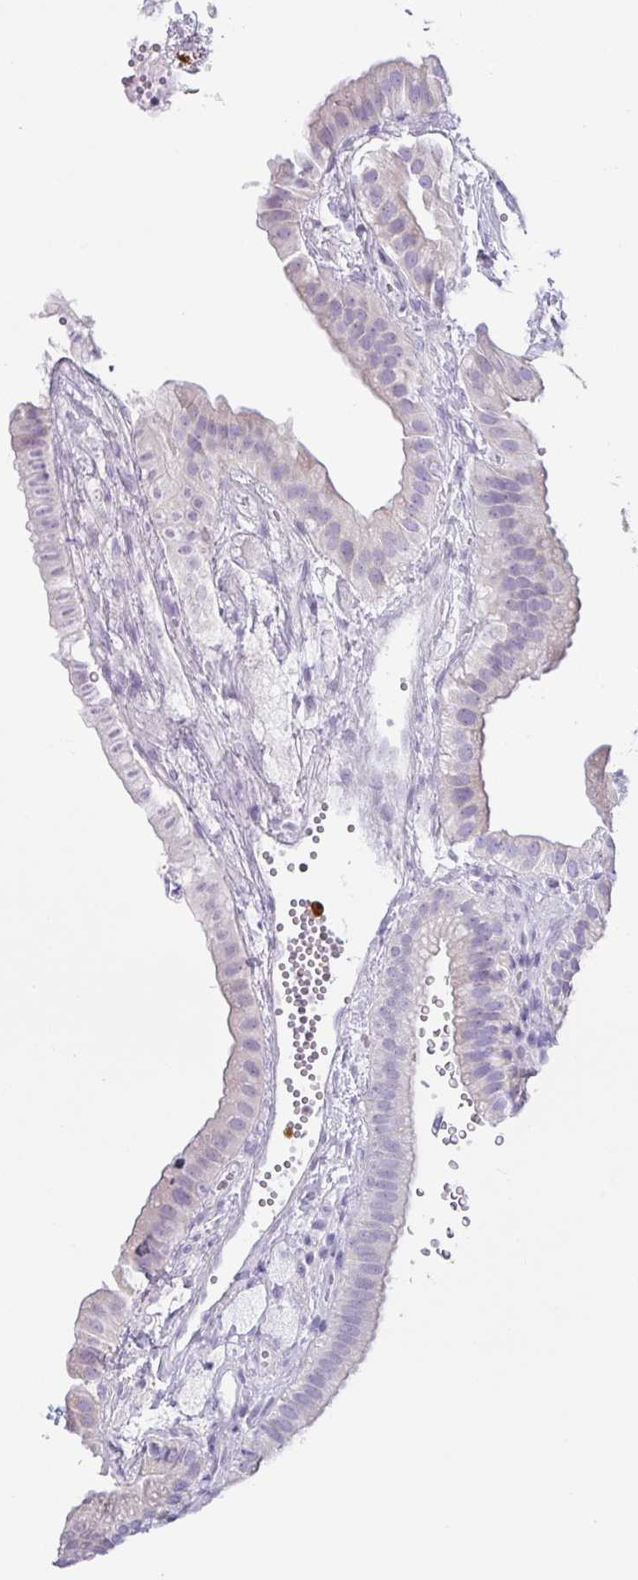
{"staining": {"intensity": "negative", "quantity": "none", "location": "none"}, "tissue": "gallbladder", "cell_type": "Glandular cells", "image_type": "normal", "snomed": [{"axis": "morphology", "description": "Normal tissue, NOS"}, {"axis": "topography", "description": "Gallbladder"}], "caption": "The IHC micrograph has no significant expression in glandular cells of gallbladder.", "gene": "SH2D3C", "patient": {"sex": "female", "age": 61}}